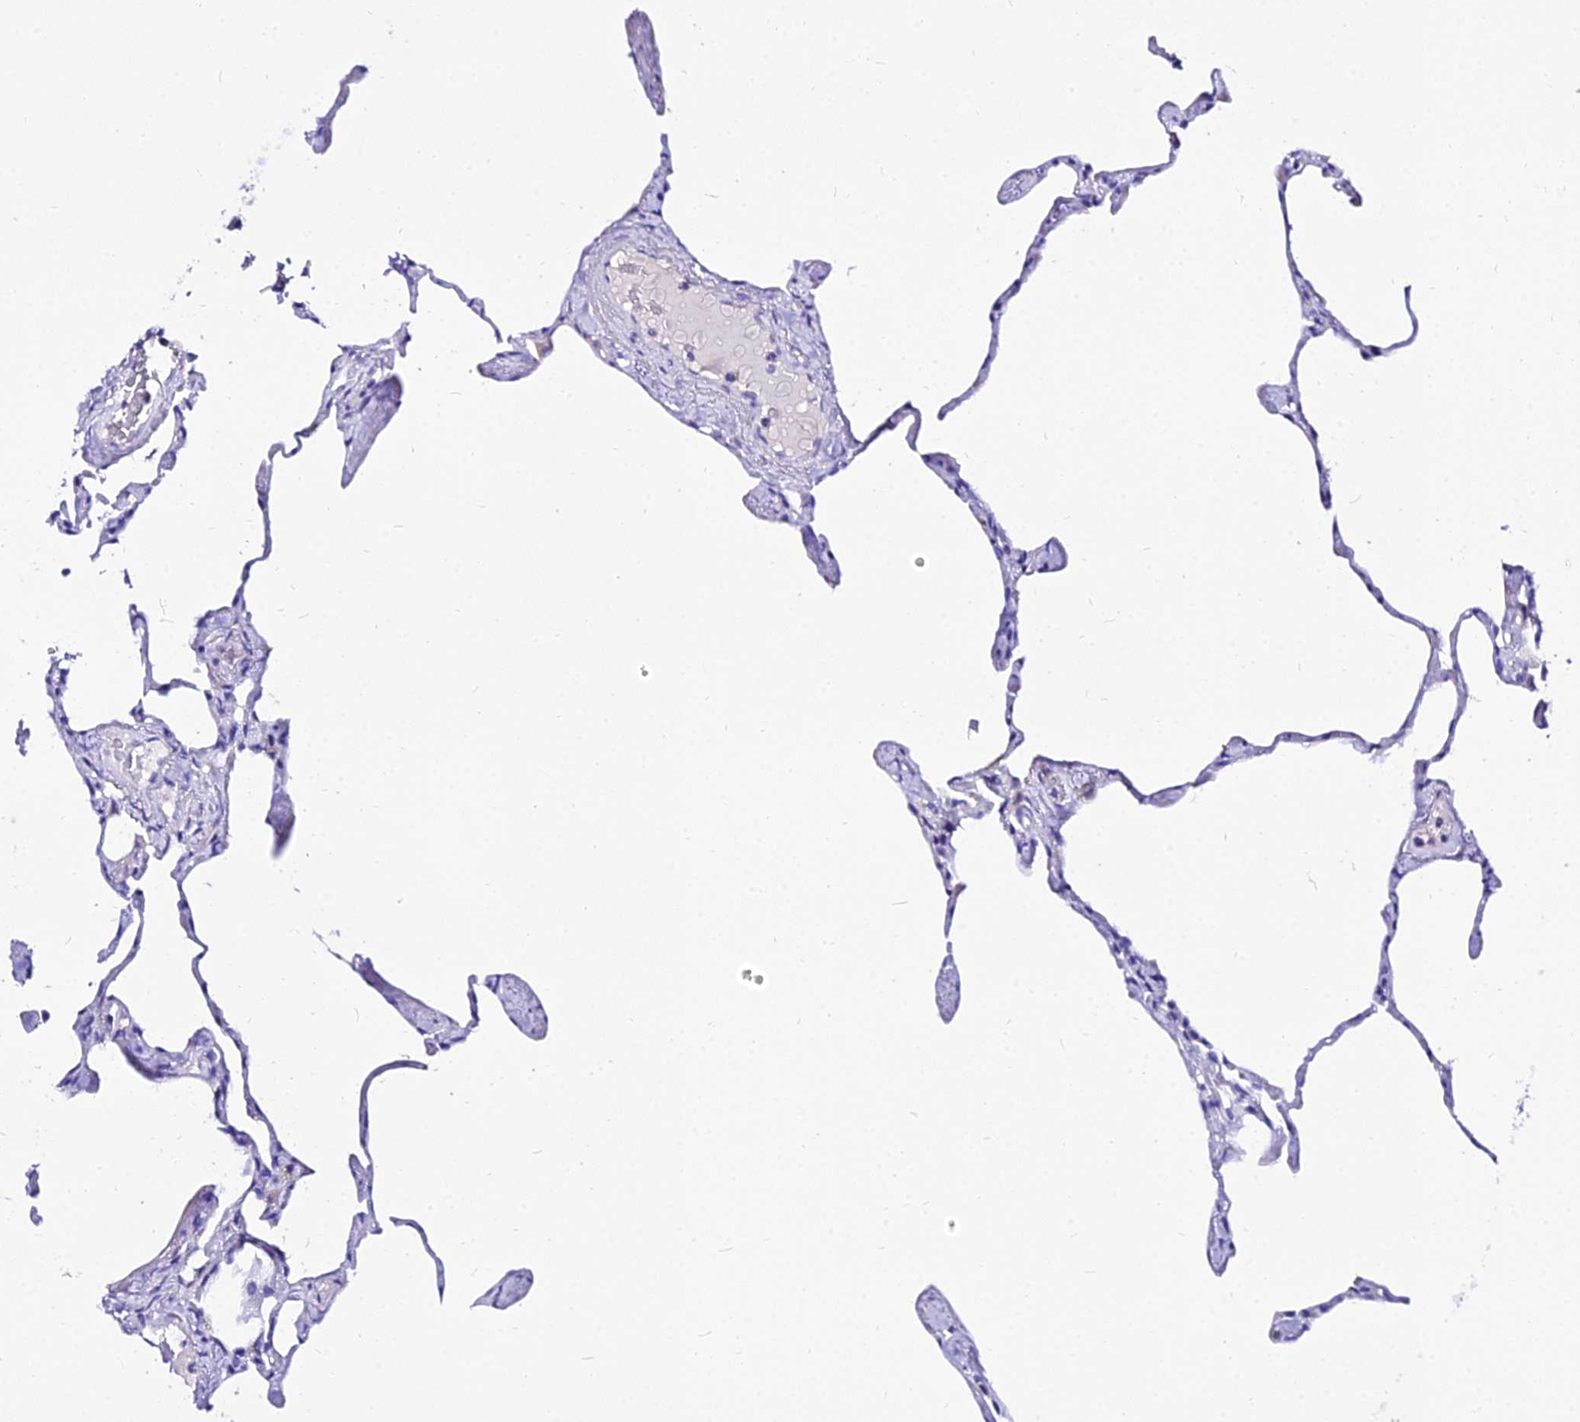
{"staining": {"intensity": "negative", "quantity": "none", "location": "none"}, "tissue": "lung", "cell_type": "Alveolar cells", "image_type": "normal", "snomed": [{"axis": "morphology", "description": "Normal tissue, NOS"}, {"axis": "topography", "description": "Lung"}], "caption": "High magnification brightfield microscopy of benign lung stained with DAB (3,3'-diaminobenzidine) (brown) and counterstained with hematoxylin (blue): alveolar cells show no significant staining.", "gene": "DEFB106A", "patient": {"sex": "male", "age": 65}}